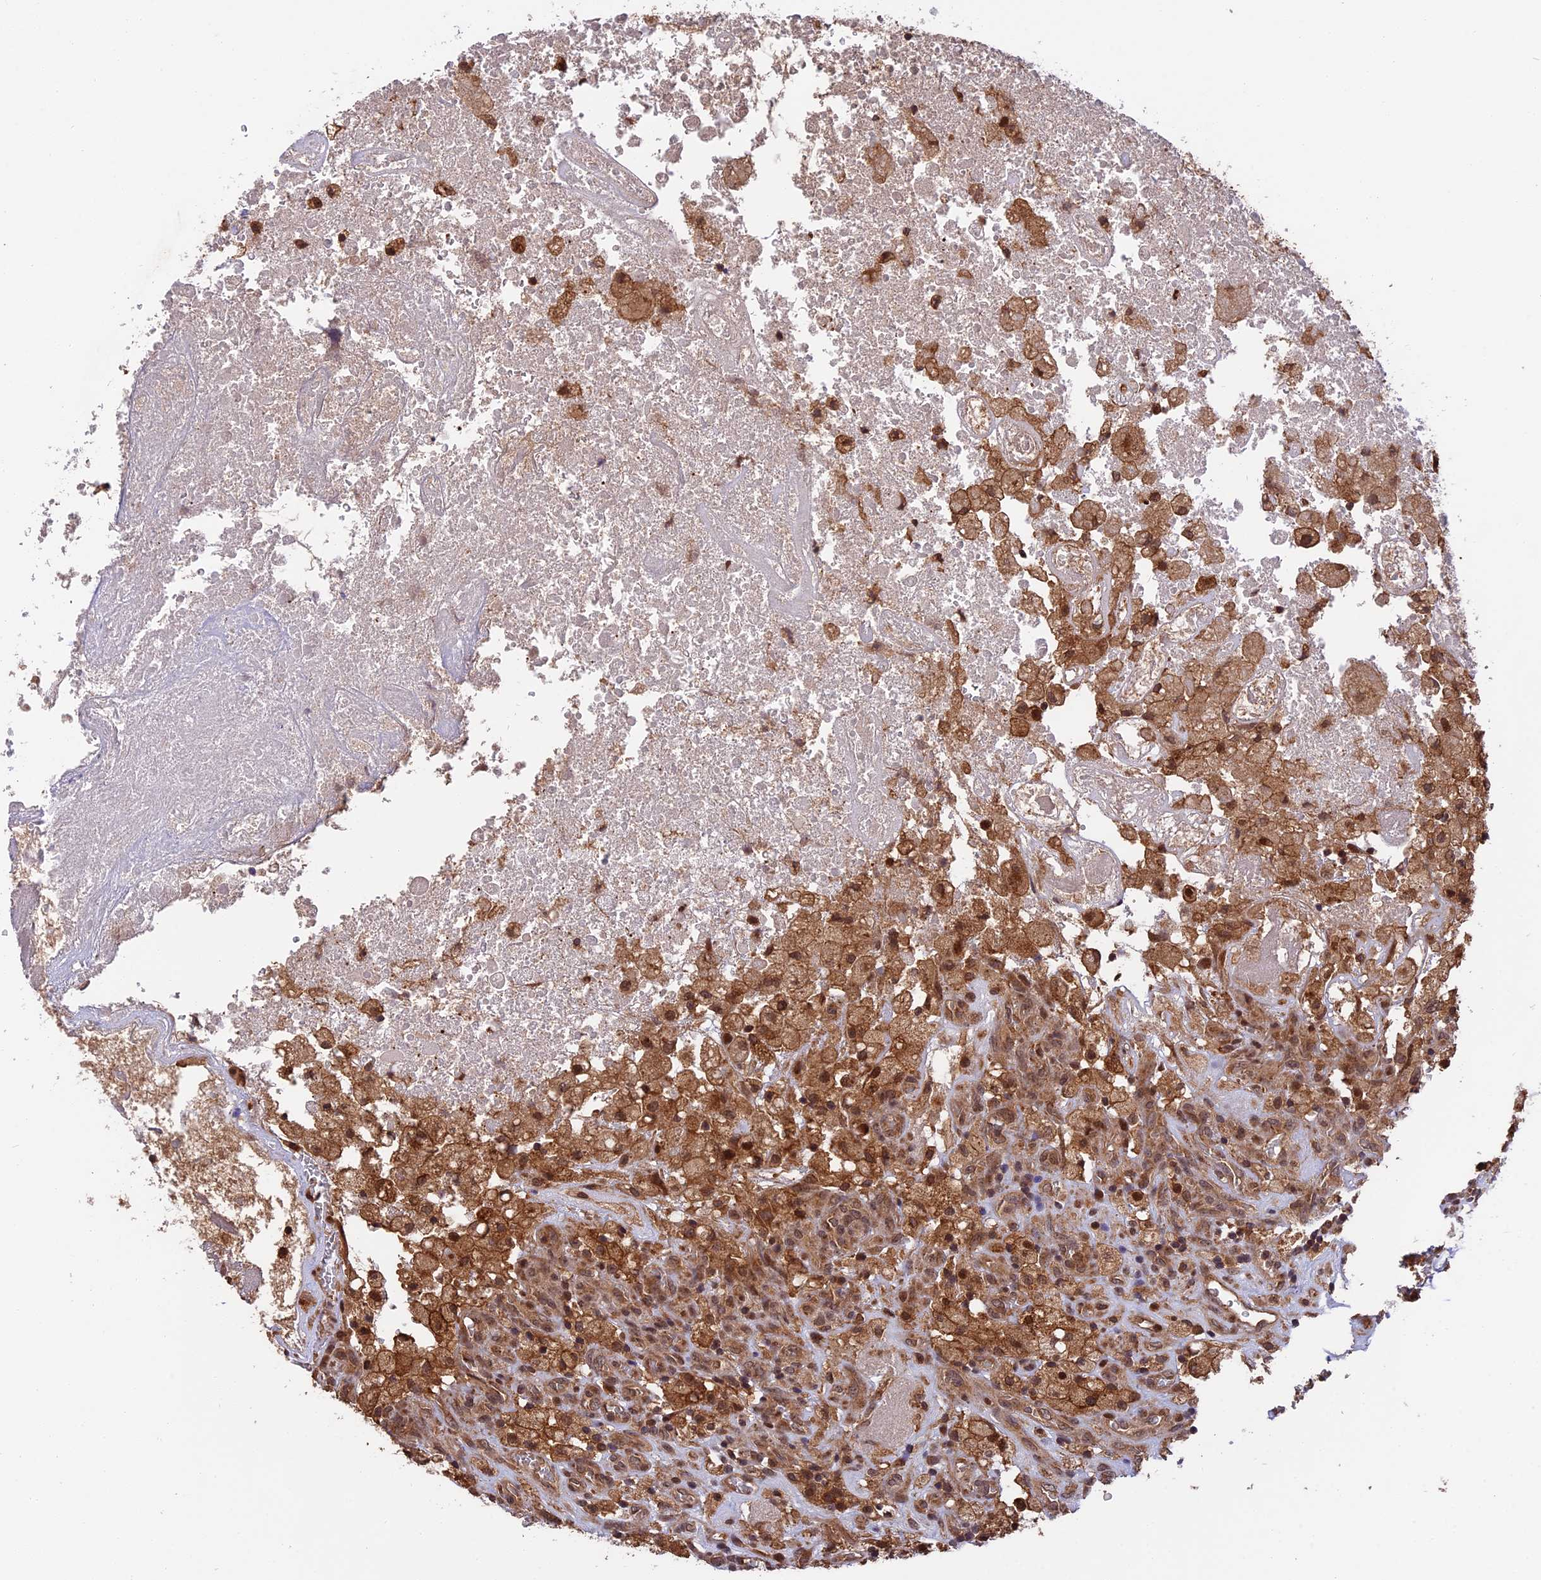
{"staining": {"intensity": "moderate", "quantity": ">75%", "location": "cytoplasmic/membranous,nuclear"}, "tissue": "glioma", "cell_type": "Tumor cells", "image_type": "cancer", "snomed": [{"axis": "morphology", "description": "Glioma, malignant, High grade"}, {"axis": "topography", "description": "Brain"}], "caption": "The micrograph exhibits staining of malignant glioma (high-grade), revealing moderate cytoplasmic/membranous and nuclear protein expression (brown color) within tumor cells. Using DAB (brown) and hematoxylin (blue) stains, captured at high magnification using brightfield microscopy.", "gene": "ESCO1", "patient": {"sex": "male", "age": 76}}